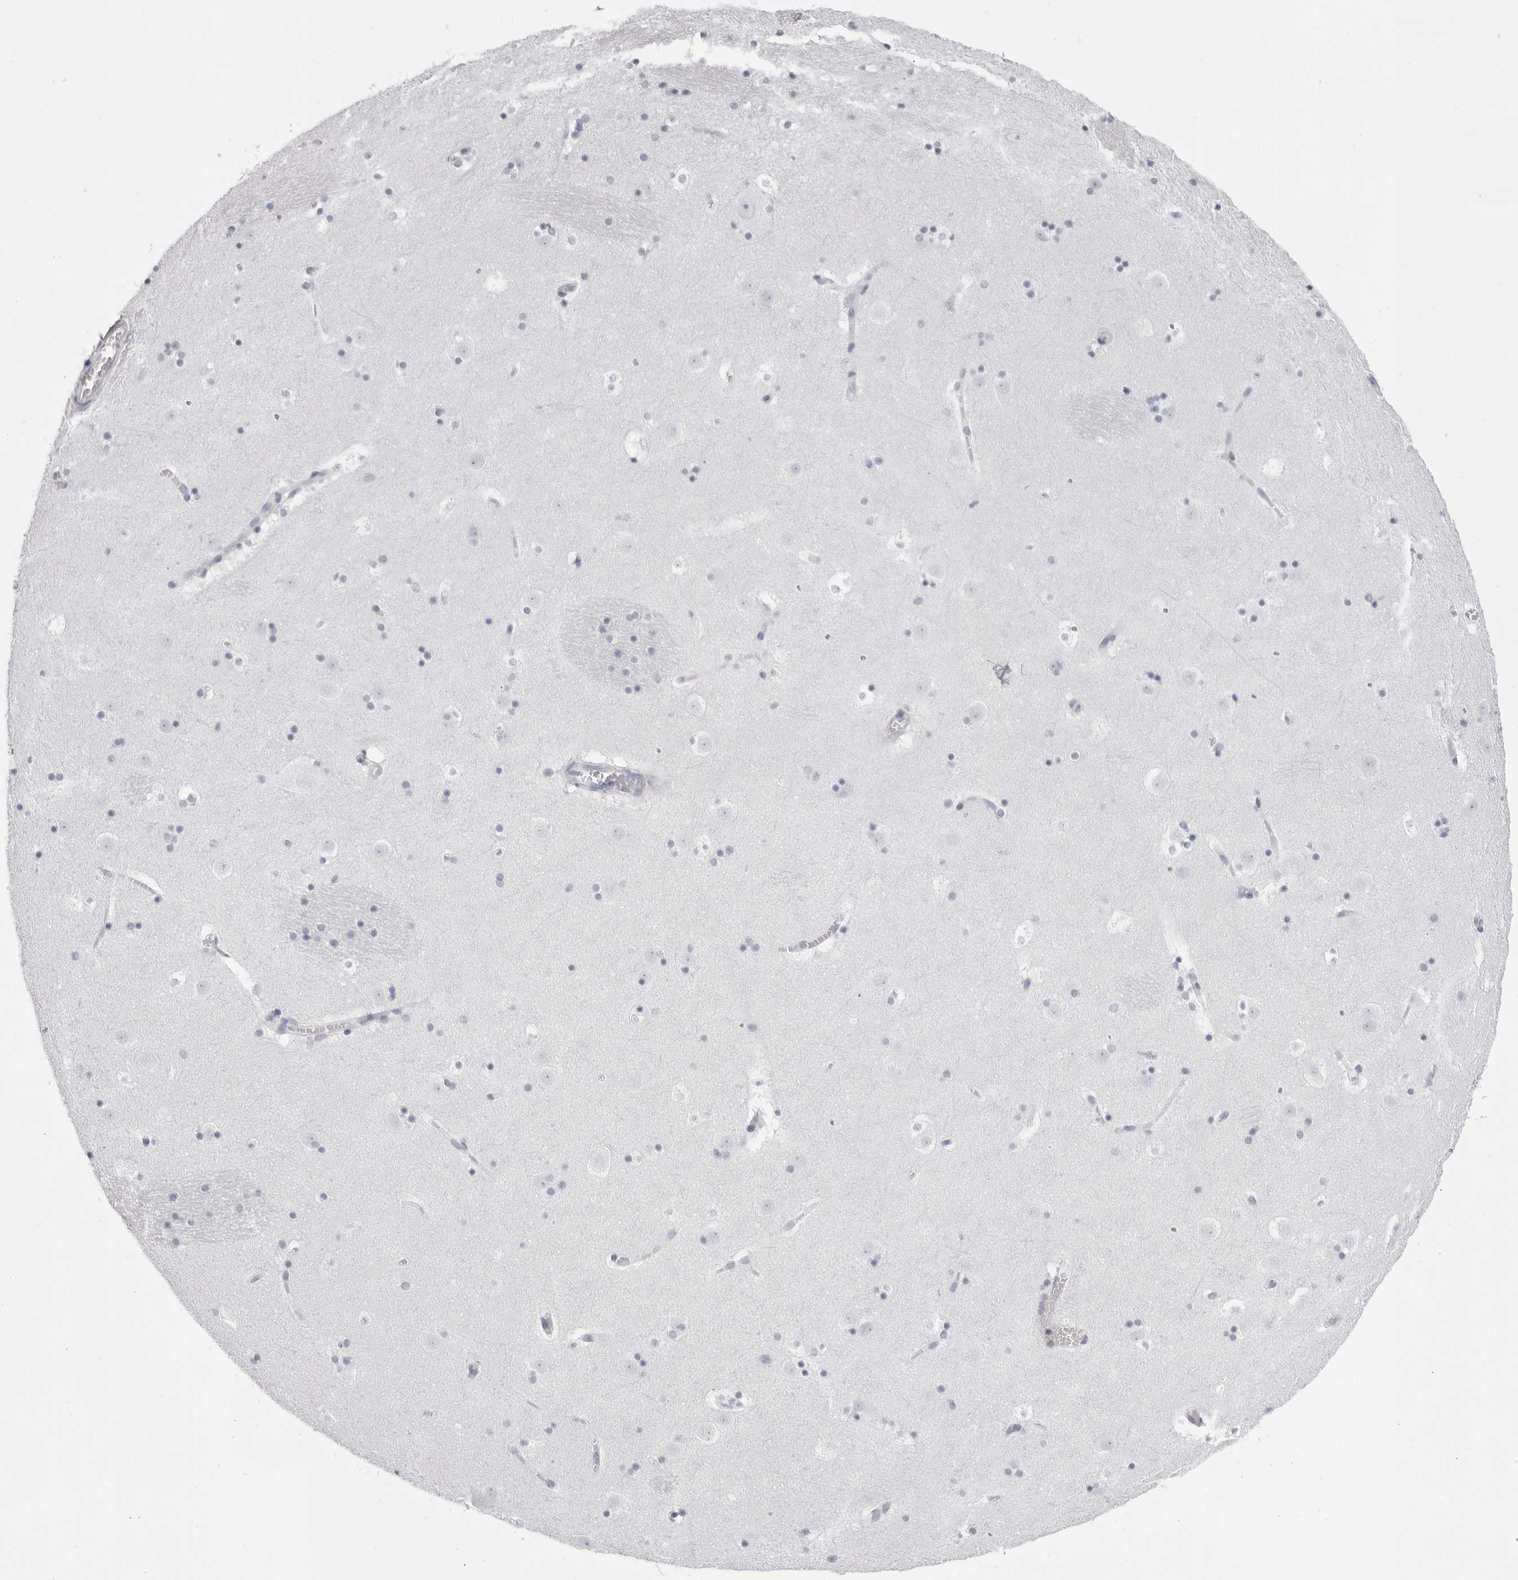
{"staining": {"intensity": "negative", "quantity": "none", "location": "none"}, "tissue": "caudate", "cell_type": "Glial cells", "image_type": "normal", "snomed": [{"axis": "morphology", "description": "Normal tissue, NOS"}, {"axis": "topography", "description": "Lateral ventricle wall"}], "caption": "This is an immunohistochemistry (IHC) photomicrograph of unremarkable caudate. There is no positivity in glial cells.", "gene": "TMOD4", "patient": {"sex": "male", "age": 45}}